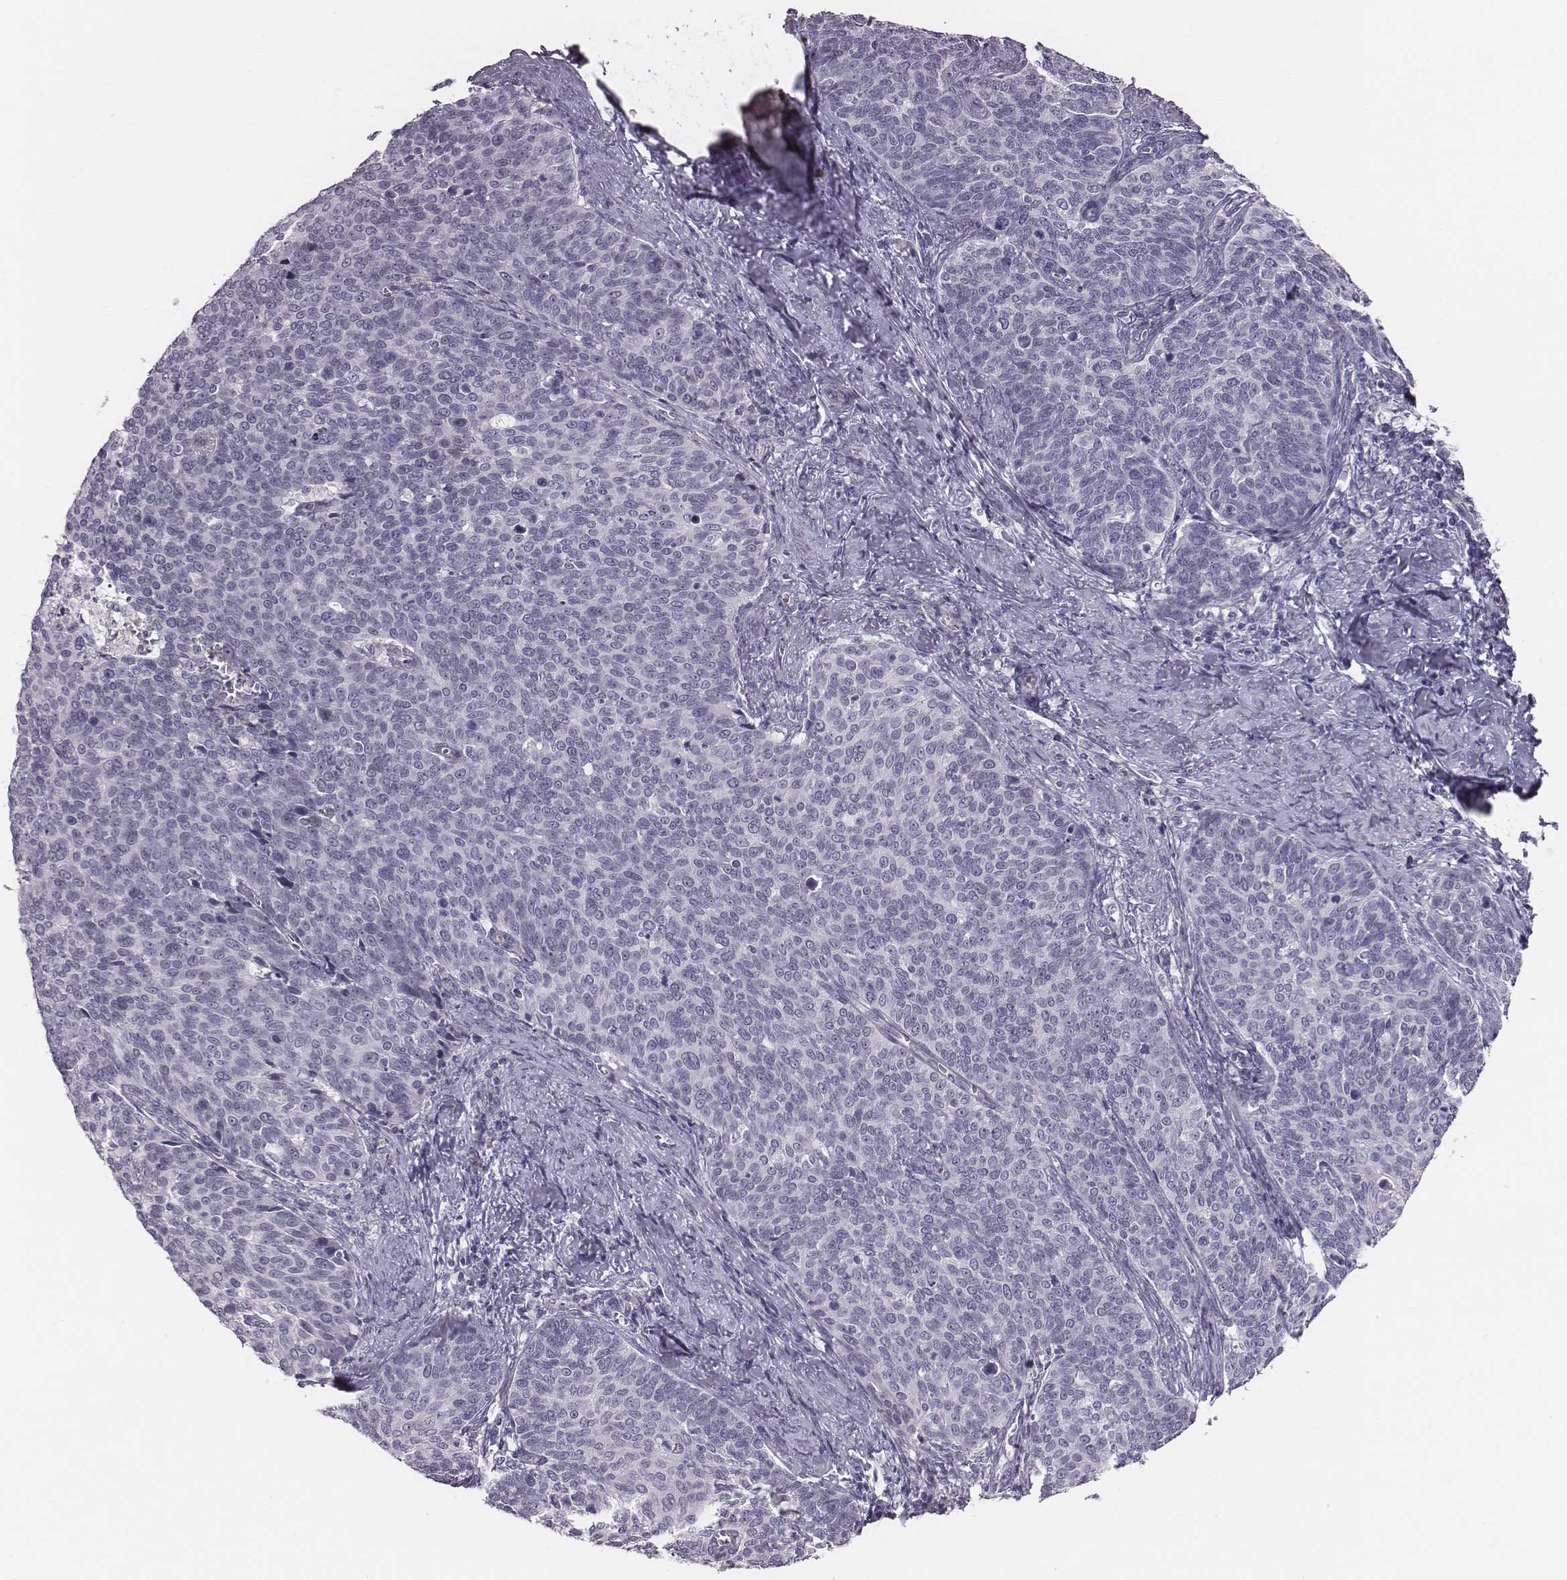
{"staining": {"intensity": "negative", "quantity": "none", "location": "none"}, "tissue": "cervical cancer", "cell_type": "Tumor cells", "image_type": "cancer", "snomed": [{"axis": "morphology", "description": "Normal tissue, NOS"}, {"axis": "morphology", "description": "Squamous cell carcinoma, NOS"}, {"axis": "topography", "description": "Cervix"}], "caption": "Micrograph shows no significant protein expression in tumor cells of cervical squamous cell carcinoma.", "gene": "CACNG4", "patient": {"sex": "female", "age": 39}}